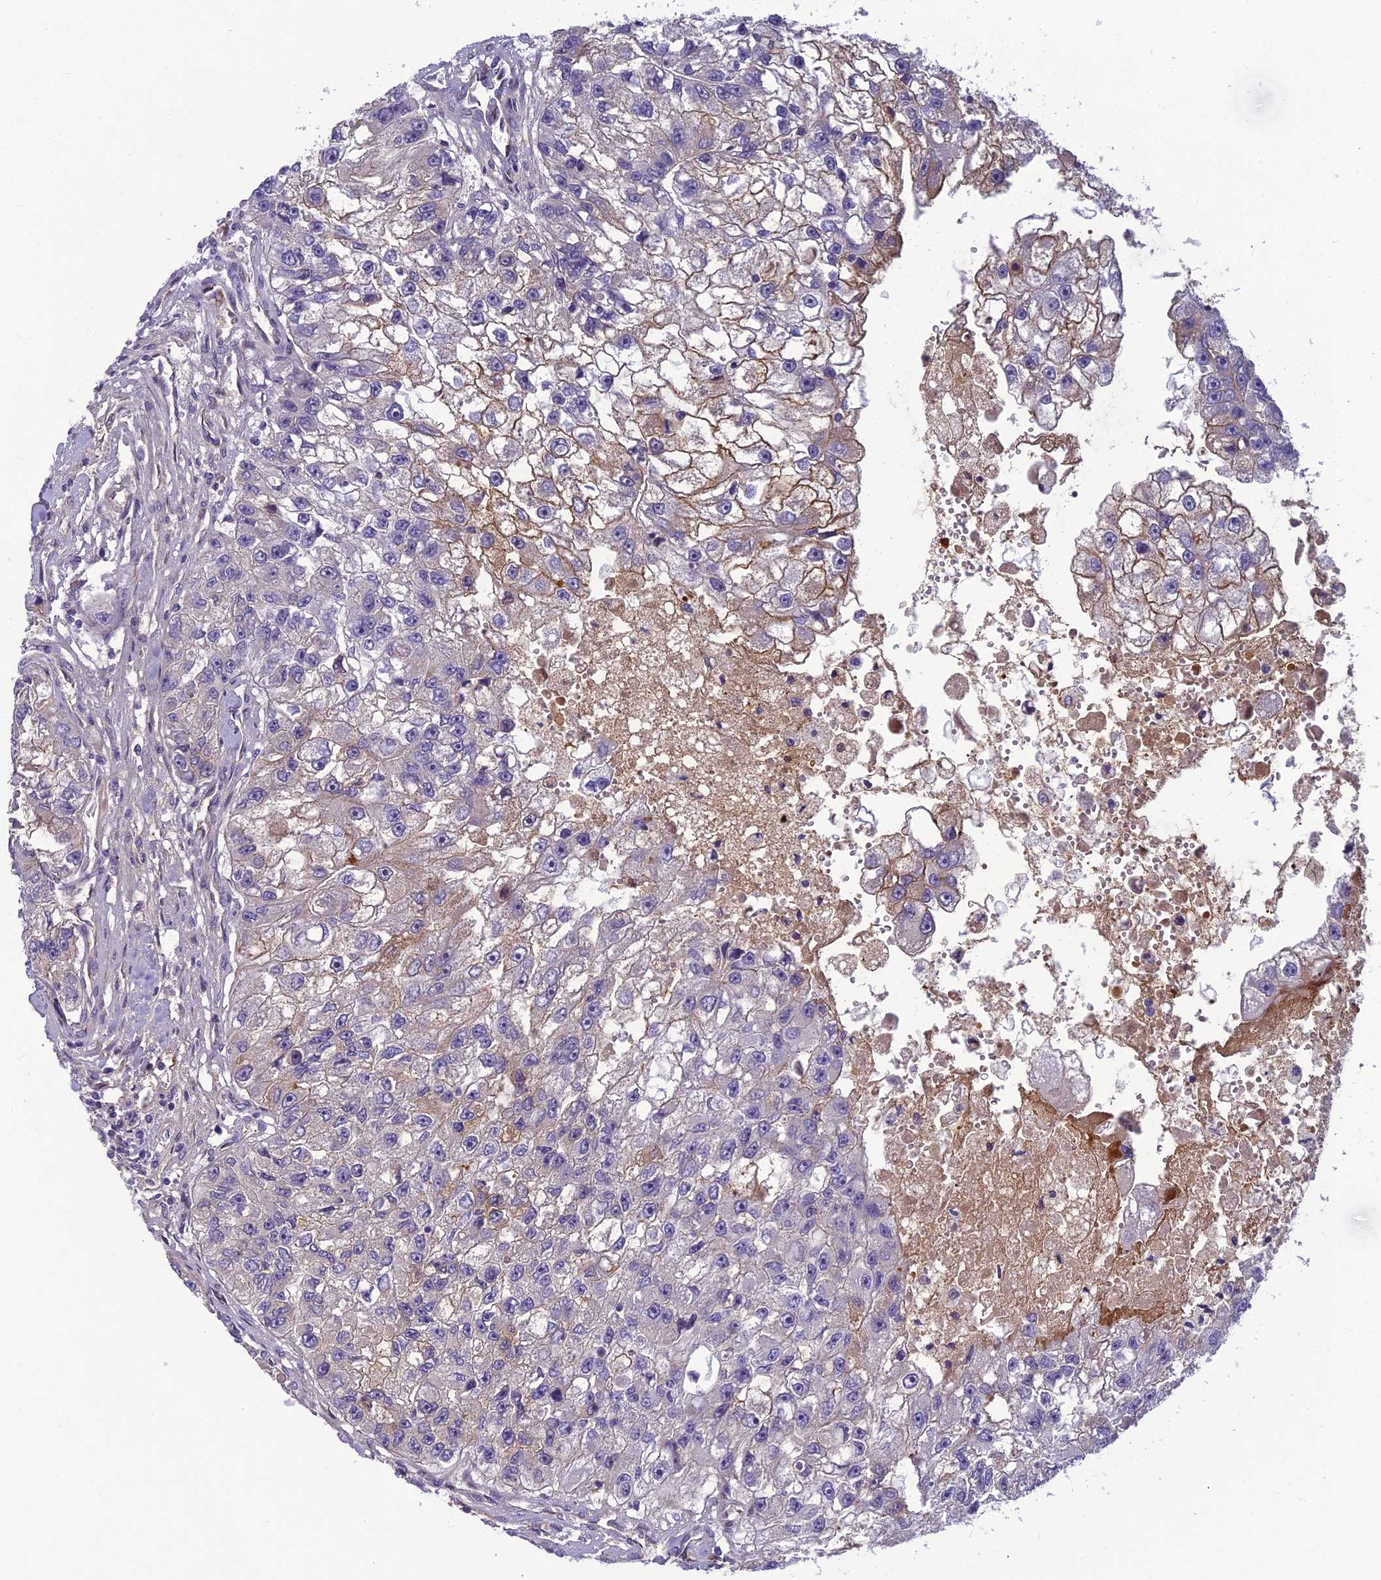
{"staining": {"intensity": "negative", "quantity": "none", "location": "none"}, "tissue": "renal cancer", "cell_type": "Tumor cells", "image_type": "cancer", "snomed": [{"axis": "morphology", "description": "Adenocarcinoma, NOS"}, {"axis": "topography", "description": "Kidney"}], "caption": "Protein analysis of renal cancer (adenocarcinoma) displays no significant expression in tumor cells.", "gene": "CLEC11A", "patient": {"sex": "male", "age": 63}}